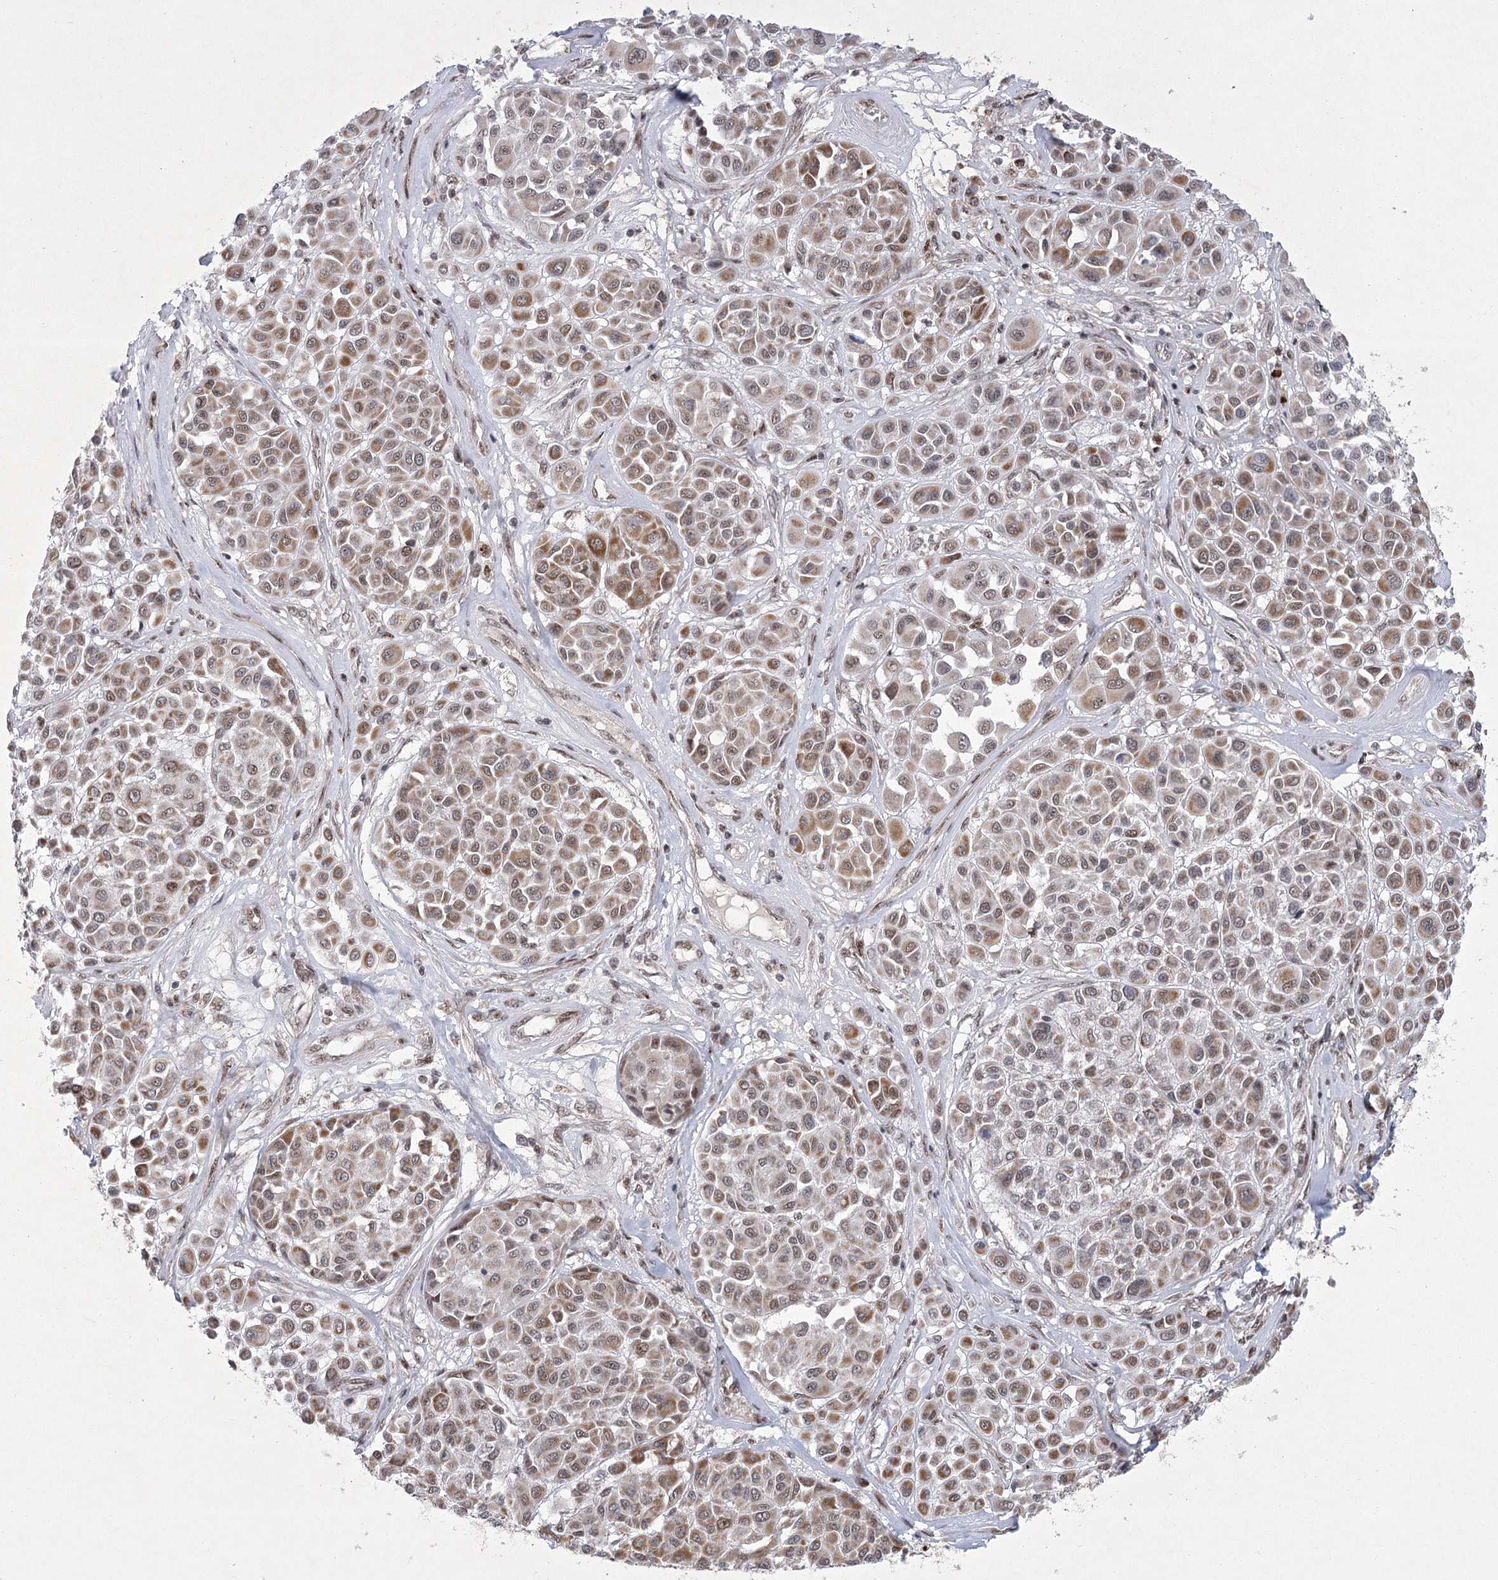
{"staining": {"intensity": "moderate", "quantity": ">75%", "location": "cytoplasmic/membranous"}, "tissue": "melanoma", "cell_type": "Tumor cells", "image_type": "cancer", "snomed": [{"axis": "morphology", "description": "Malignant melanoma, Metastatic site"}, {"axis": "topography", "description": "Soft tissue"}], "caption": "Immunohistochemical staining of human melanoma displays medium levels of moderate cytoplasmic/membranous protein expression in approximately >75% of tumor cells. (DAB (3,3'-diaminobenzidine) IHC with brightfield microscopy, high magnification).", "gene": "CIB4", "patient": {"sex": "male", "age": 41}}